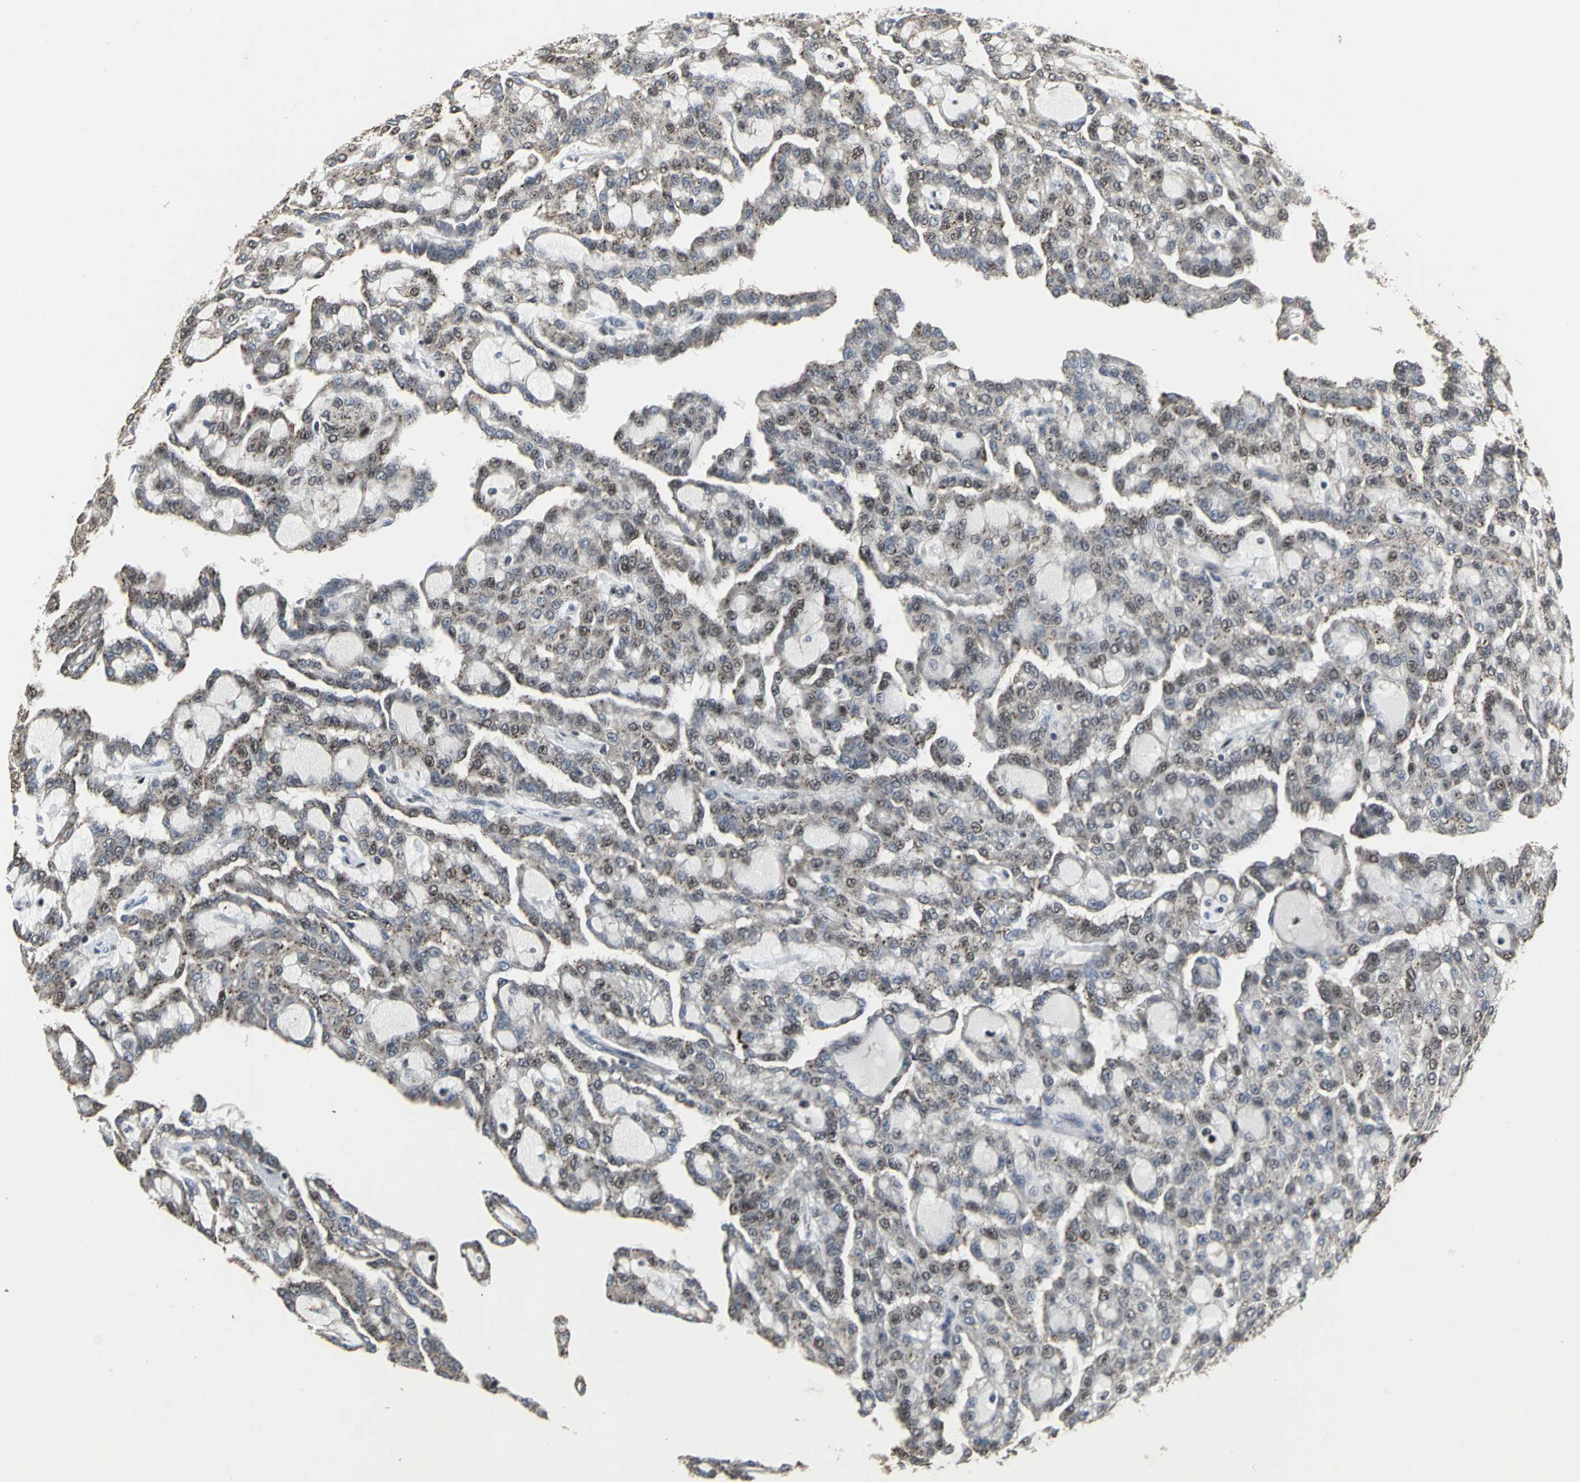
{"staining": {"intensity": "weak", "quantity": "<25%", "location": "nuclear"}, "tissue": "renal cancer", "cell_type": "Tumor cells", "image_type": "cancer", "snomed": [{"axis": "morphology", "description": "Adenocarcinoma, NOS"}, {"axis": "topography", "description": "Kidney"}], "caption": "The histopathology image reveals no staining of tumor cells in renal cancer (adenocarcinoma).", "gene": "SRF", "patient": {"sex": "male", "age": 63}}